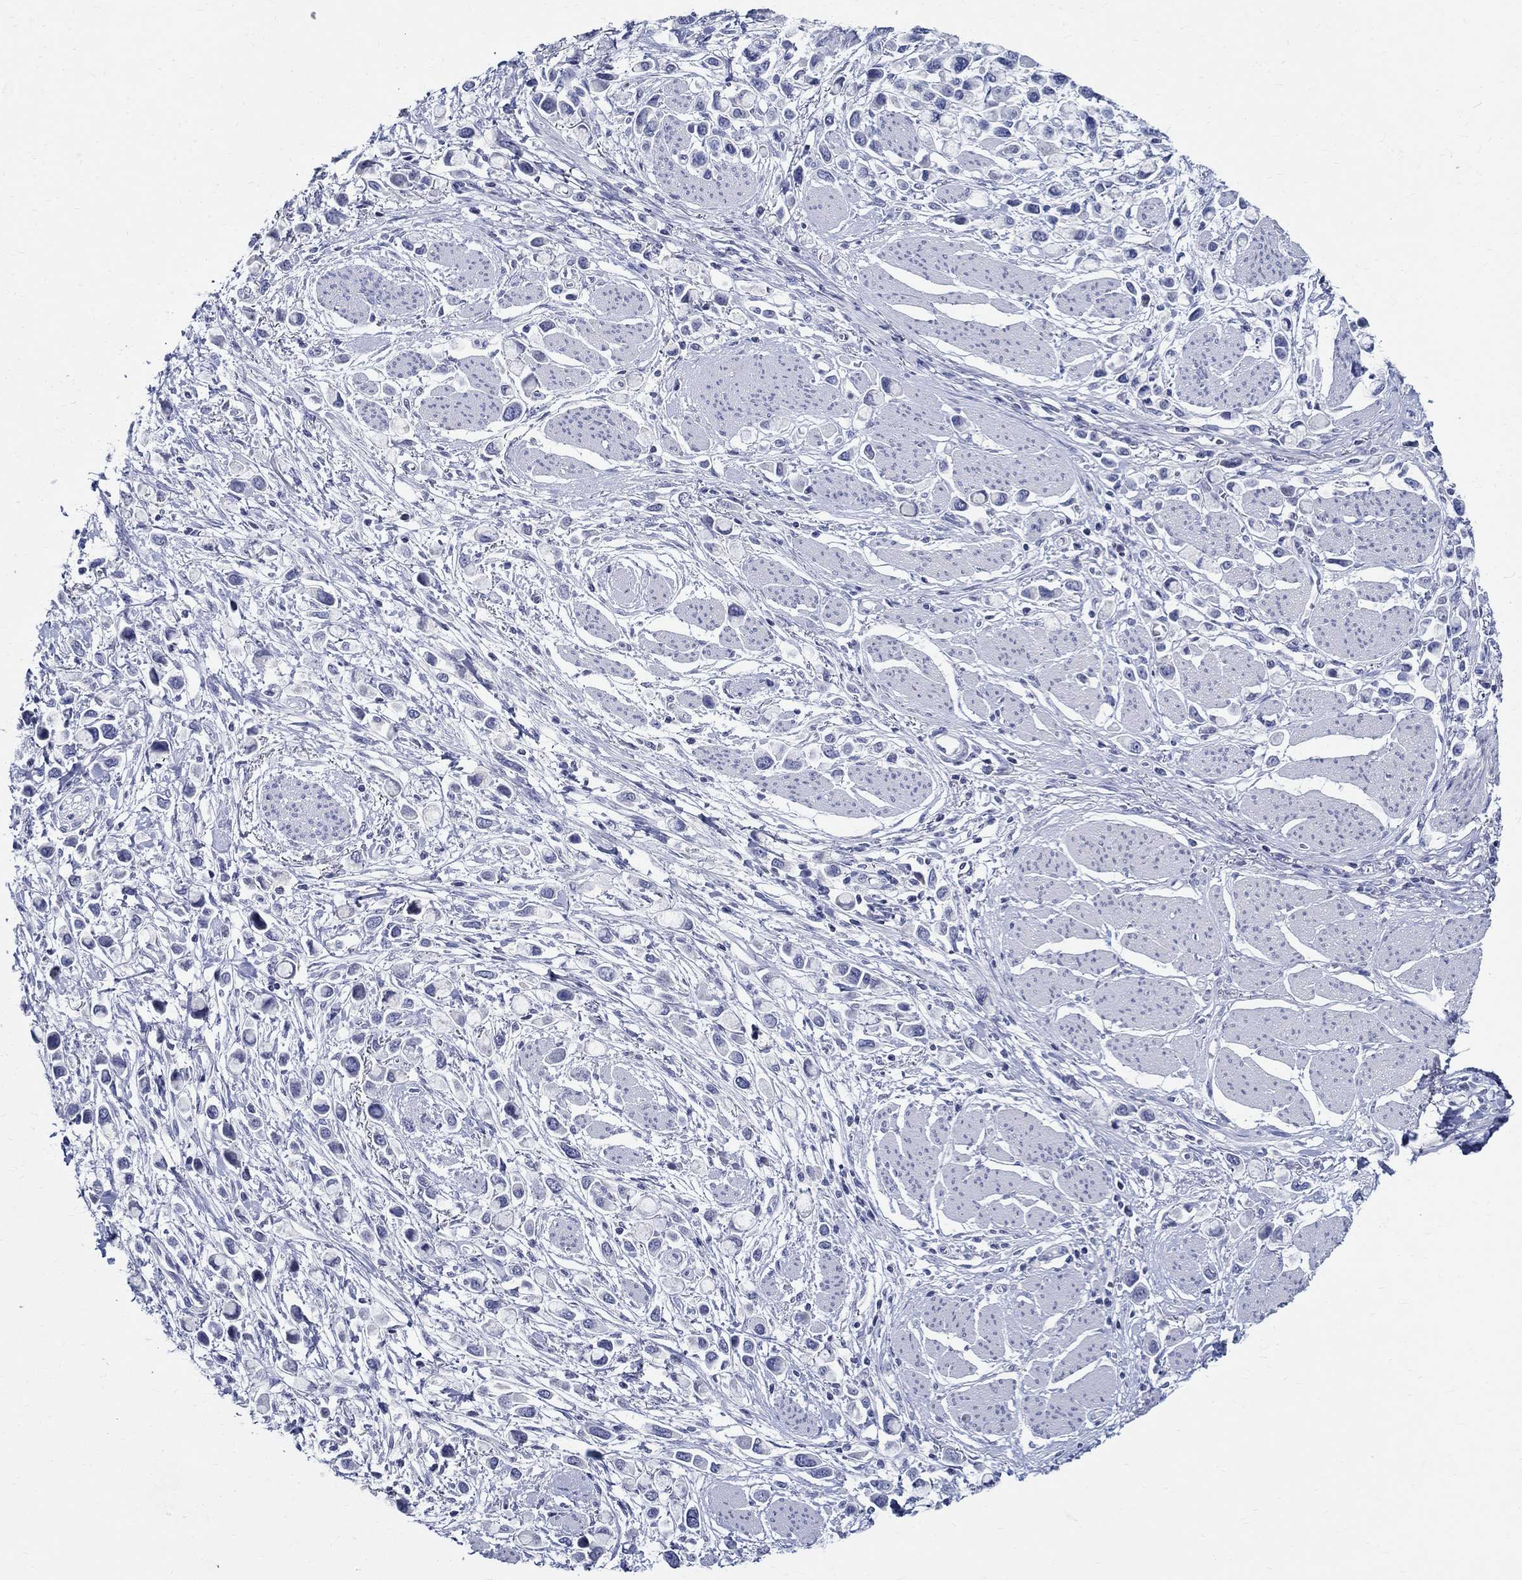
{"staining": {"intensity": "negative", "quantity": "none", "location": "none"}, "tissue": "stomach cancer", "cell_type": "Tumor cells", "image_type": "cancer", "snomed": [{"axis": "morphology", "description": "Adenocarcinoma, NOS"}, {"axis": "topography", "description": "Stomach"}], "caption": "IHC histopathology image of stomach adenocarcinoma stained for a protein (brown), which exhibits no expression in tumor cells. Brightfield microscopy of immunohistochemistry (IHC) stained with DAB (brown) and hematoxylin (blue), captured at high magnification.", "gene": "CETN1", "patient": {"sex": "female", "age": 81}}